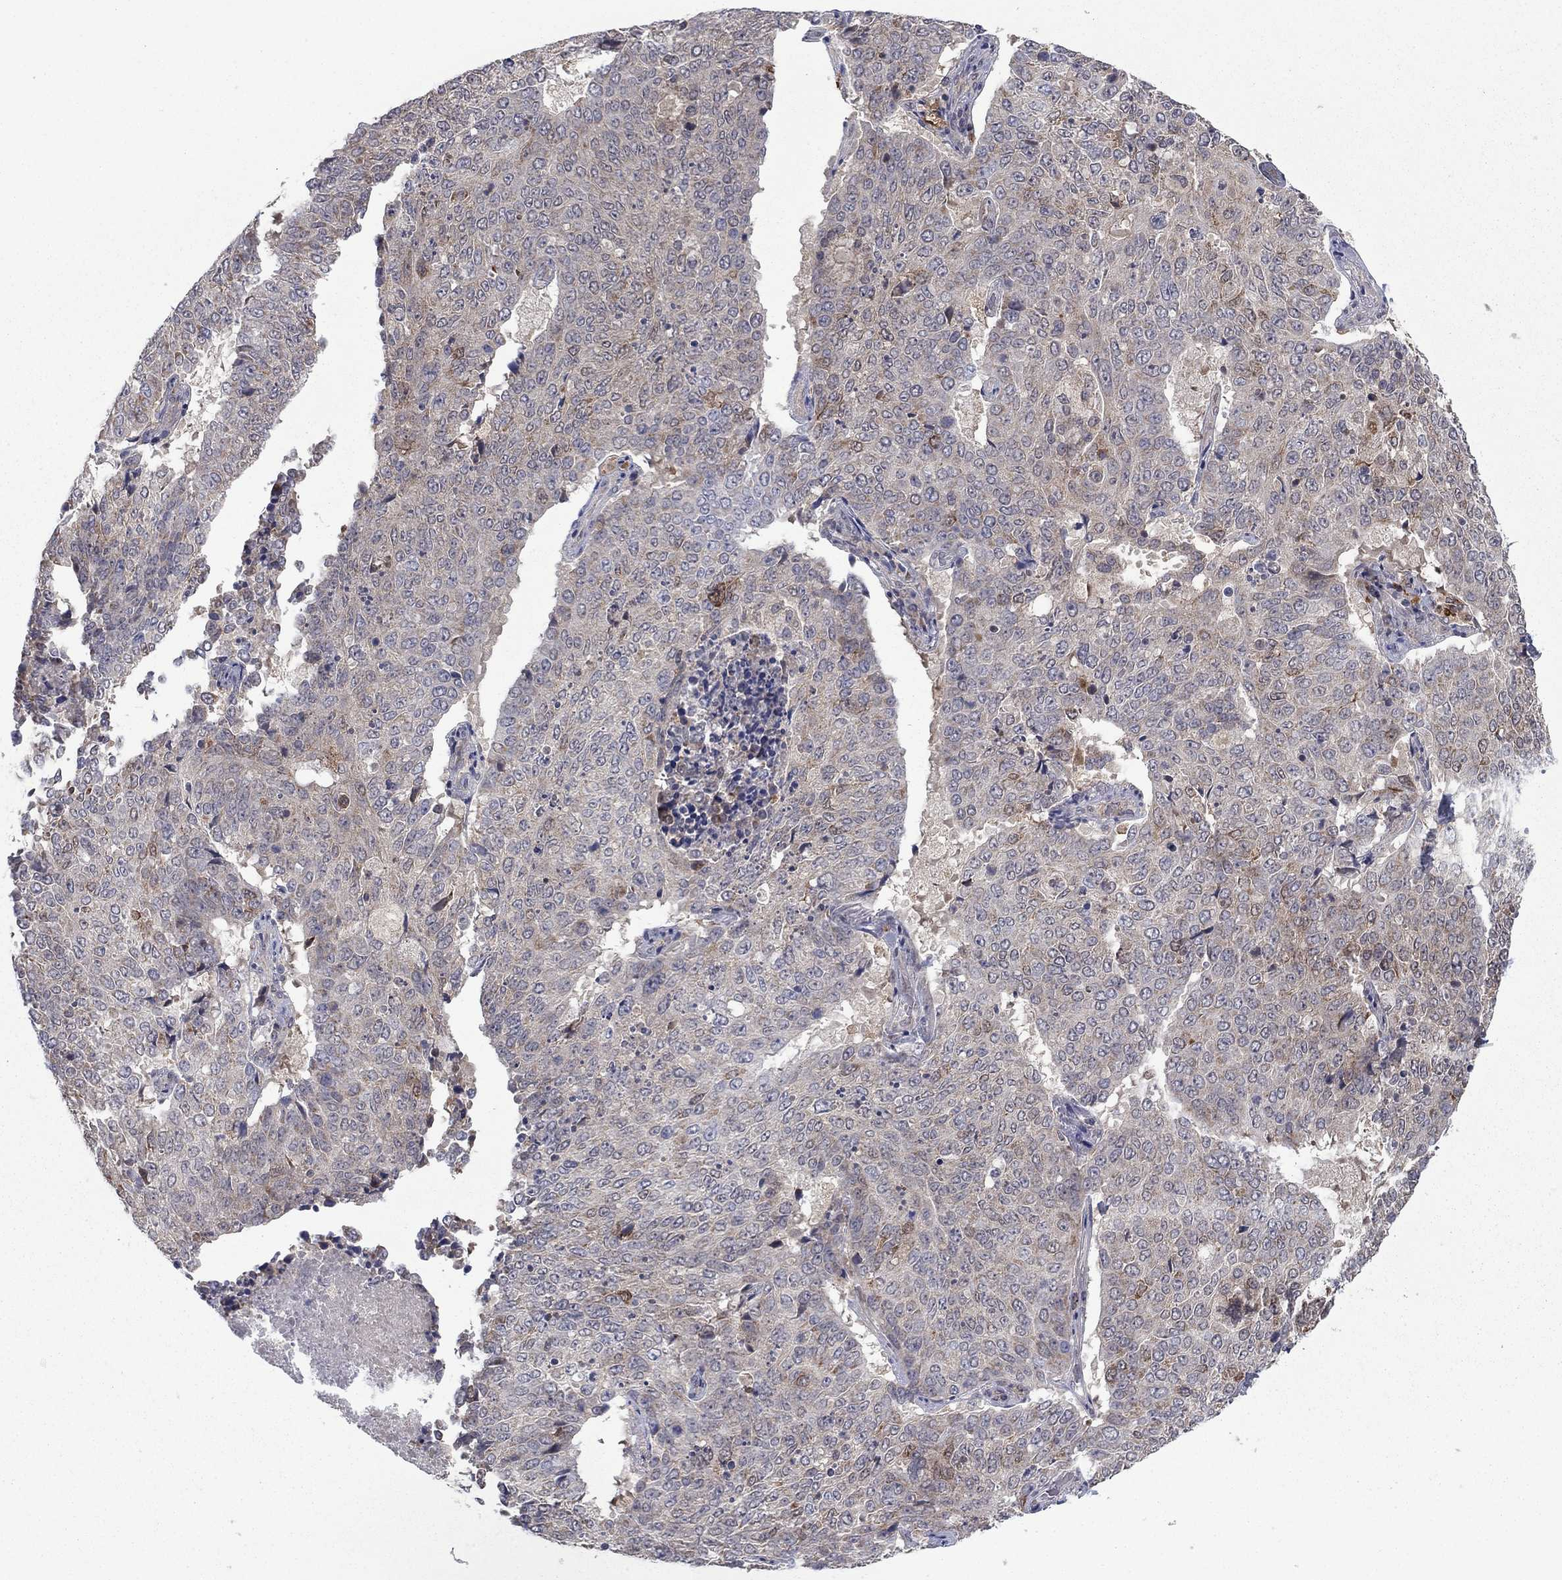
{"staining": {"intensity": "weak", "quantity": "<25%", "location": "cytoplasmic/membranous"}, "tissue": "lung cancer", "cell_type": "Tumor cells", "image_type": "cancer", "snomed": [{"axis": "morphology", "description": "Normal tissue, NOS"}, {"axis": "morphology", "description": "Squamous cell carcinoma, NOS"}, {"axis": "topography", "description": "Bronchus"}, {"axis": "topography", "description": "Lung"}], "caption": "Tumor cells are negative for protein expression in human lung cancer.", "gene": "GRHPR", "patient": {"sex": "male", "age": 64}}